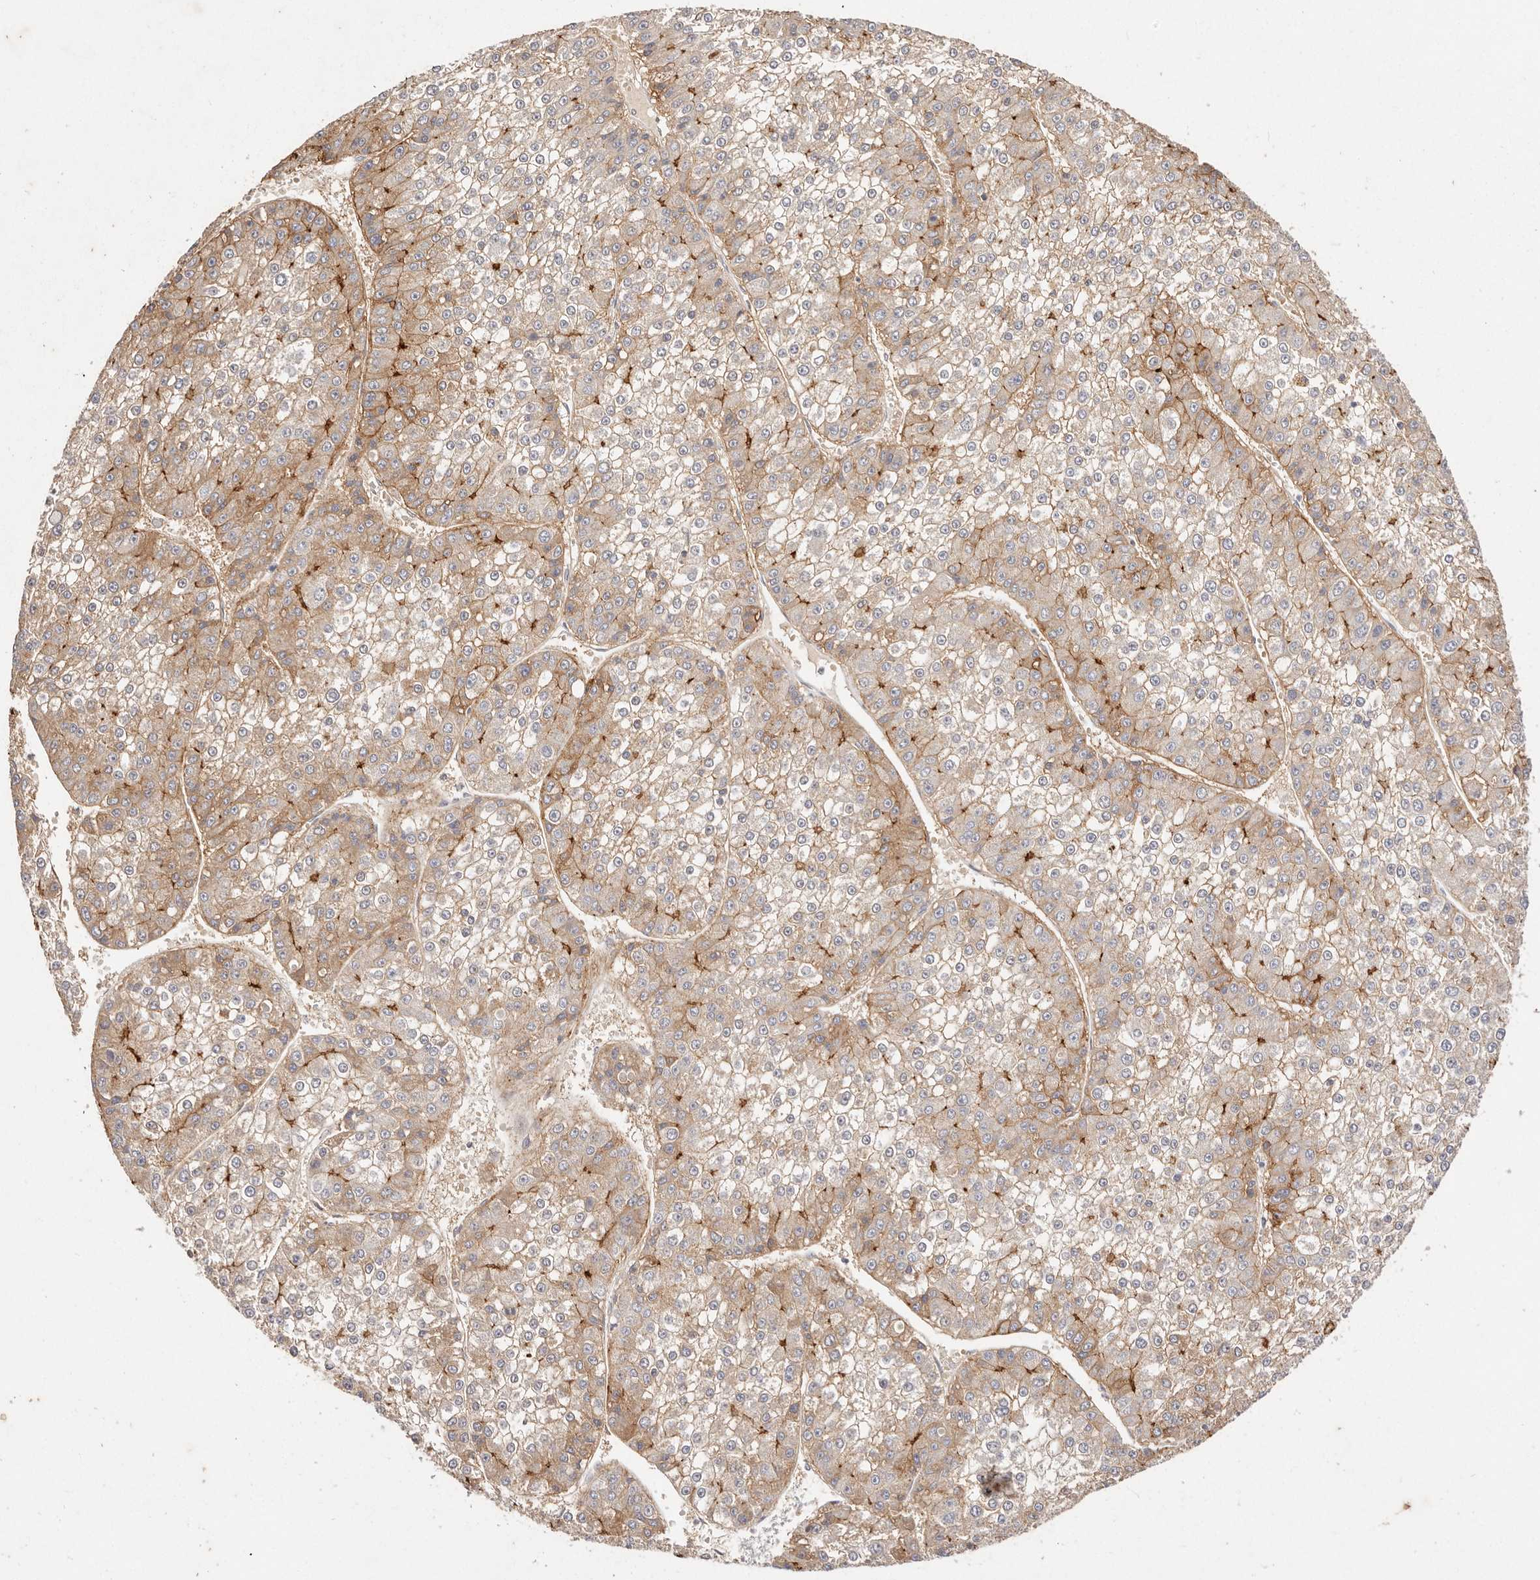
{"staining": {"intensity": "moderate", "quantity": "<25%", "location": "cytoplasmic/membranous"}, "tissue": "liver cancer", "cell_type": "Tumor cells", "image_type": "cancer", "snomed": [{"axis": "morphology", "description": "Carcinoma, Hepatocellular, NOS"}, {"axis": "topography", "description": "Liver"}], "caption": "Immunohistochemical staining of human liver cancer demonstrates low levels of moderate cytoplasmic/membranous protein positivity in approximately <25% of tumor cells. The staining is performed using DAB brown chromogen to label protein expression. The nuclei are counter-stained blue using hematoxylin.", "gene": "CXADR", "patient": {"sex": "female", "age": 73}}